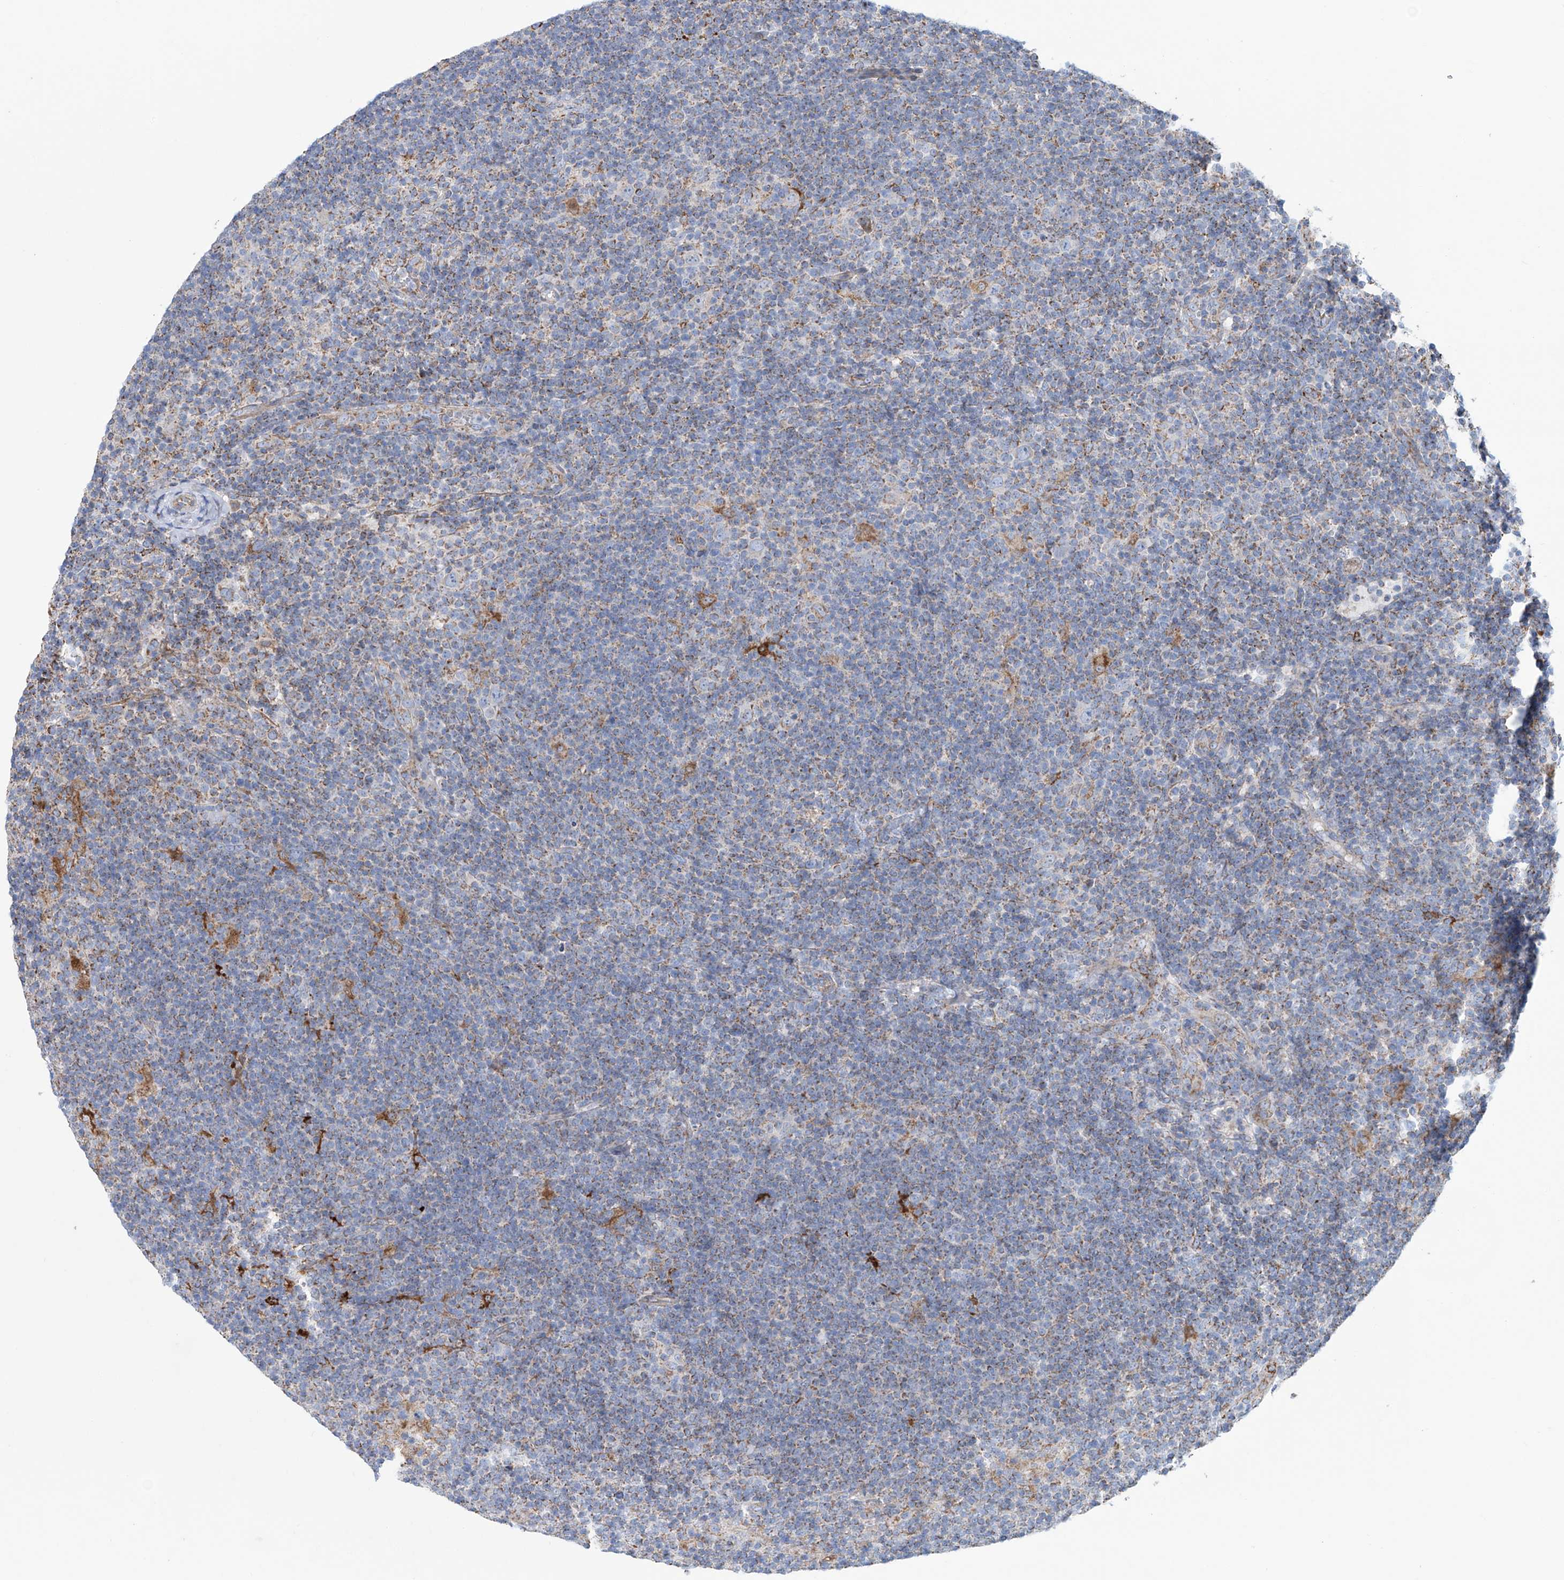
{"staining": {"intensity": "moderate", "quantity": "<25%", "location": "cytoplasmic/membranous"}, "tissue": "lymphoma", "cell_type": "Tumor cells", "image_type": "cancer", "snomed": [{"axis": "morphology", "description": "Hodgkin's disease, NOS"}, {"axis": "topography", "description": "Lymph node"}], "caption": "A high-resolution image shows IHC staining of lymphoma, which demonstrates moderate cytoplasmic/membranous staining in about <25% of tumor cells.", "gene": "ALDH6A1", "patient": {"sex": "female", "age": 57}}